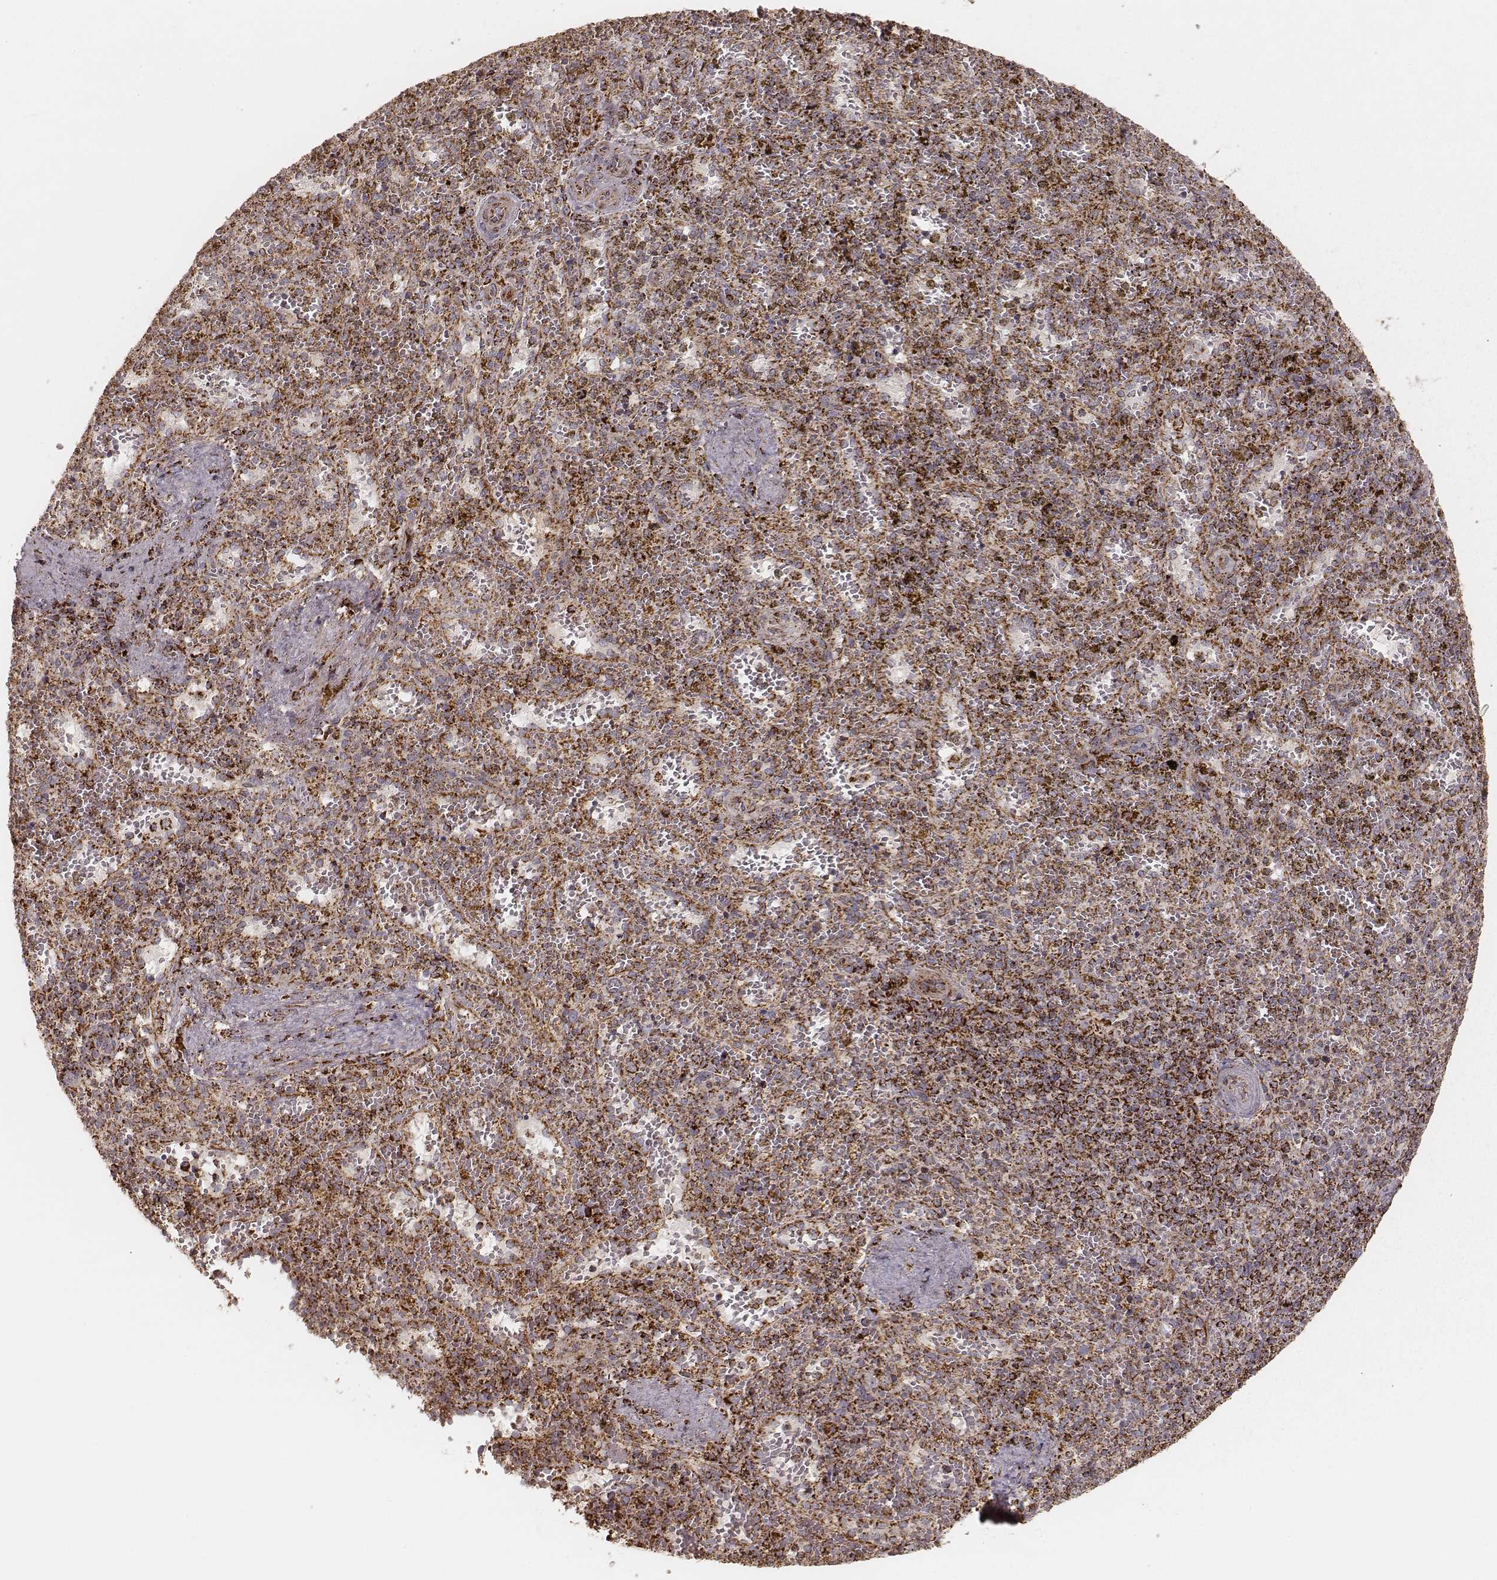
{"staining": {"intensity": "strong", "quantity": ">75%", "location": "cytoplasmic/membranous"}, "tissue": "spleen", "cell_type": "Cells in red pulp", "image_type": "normal", "snomed": [{"axis": "morphology", "description": "Normal tissue, NOS"}, {"axis": "topography", "description": "Spleen"}], "caption": "This is an image of immunohistochemistry staining of benign spleen, which shows strong expression in the cytoplasmic/membranous of cells in red pulp.", "gene": "CS", "patient": {"sex": "female", "age": 50}}